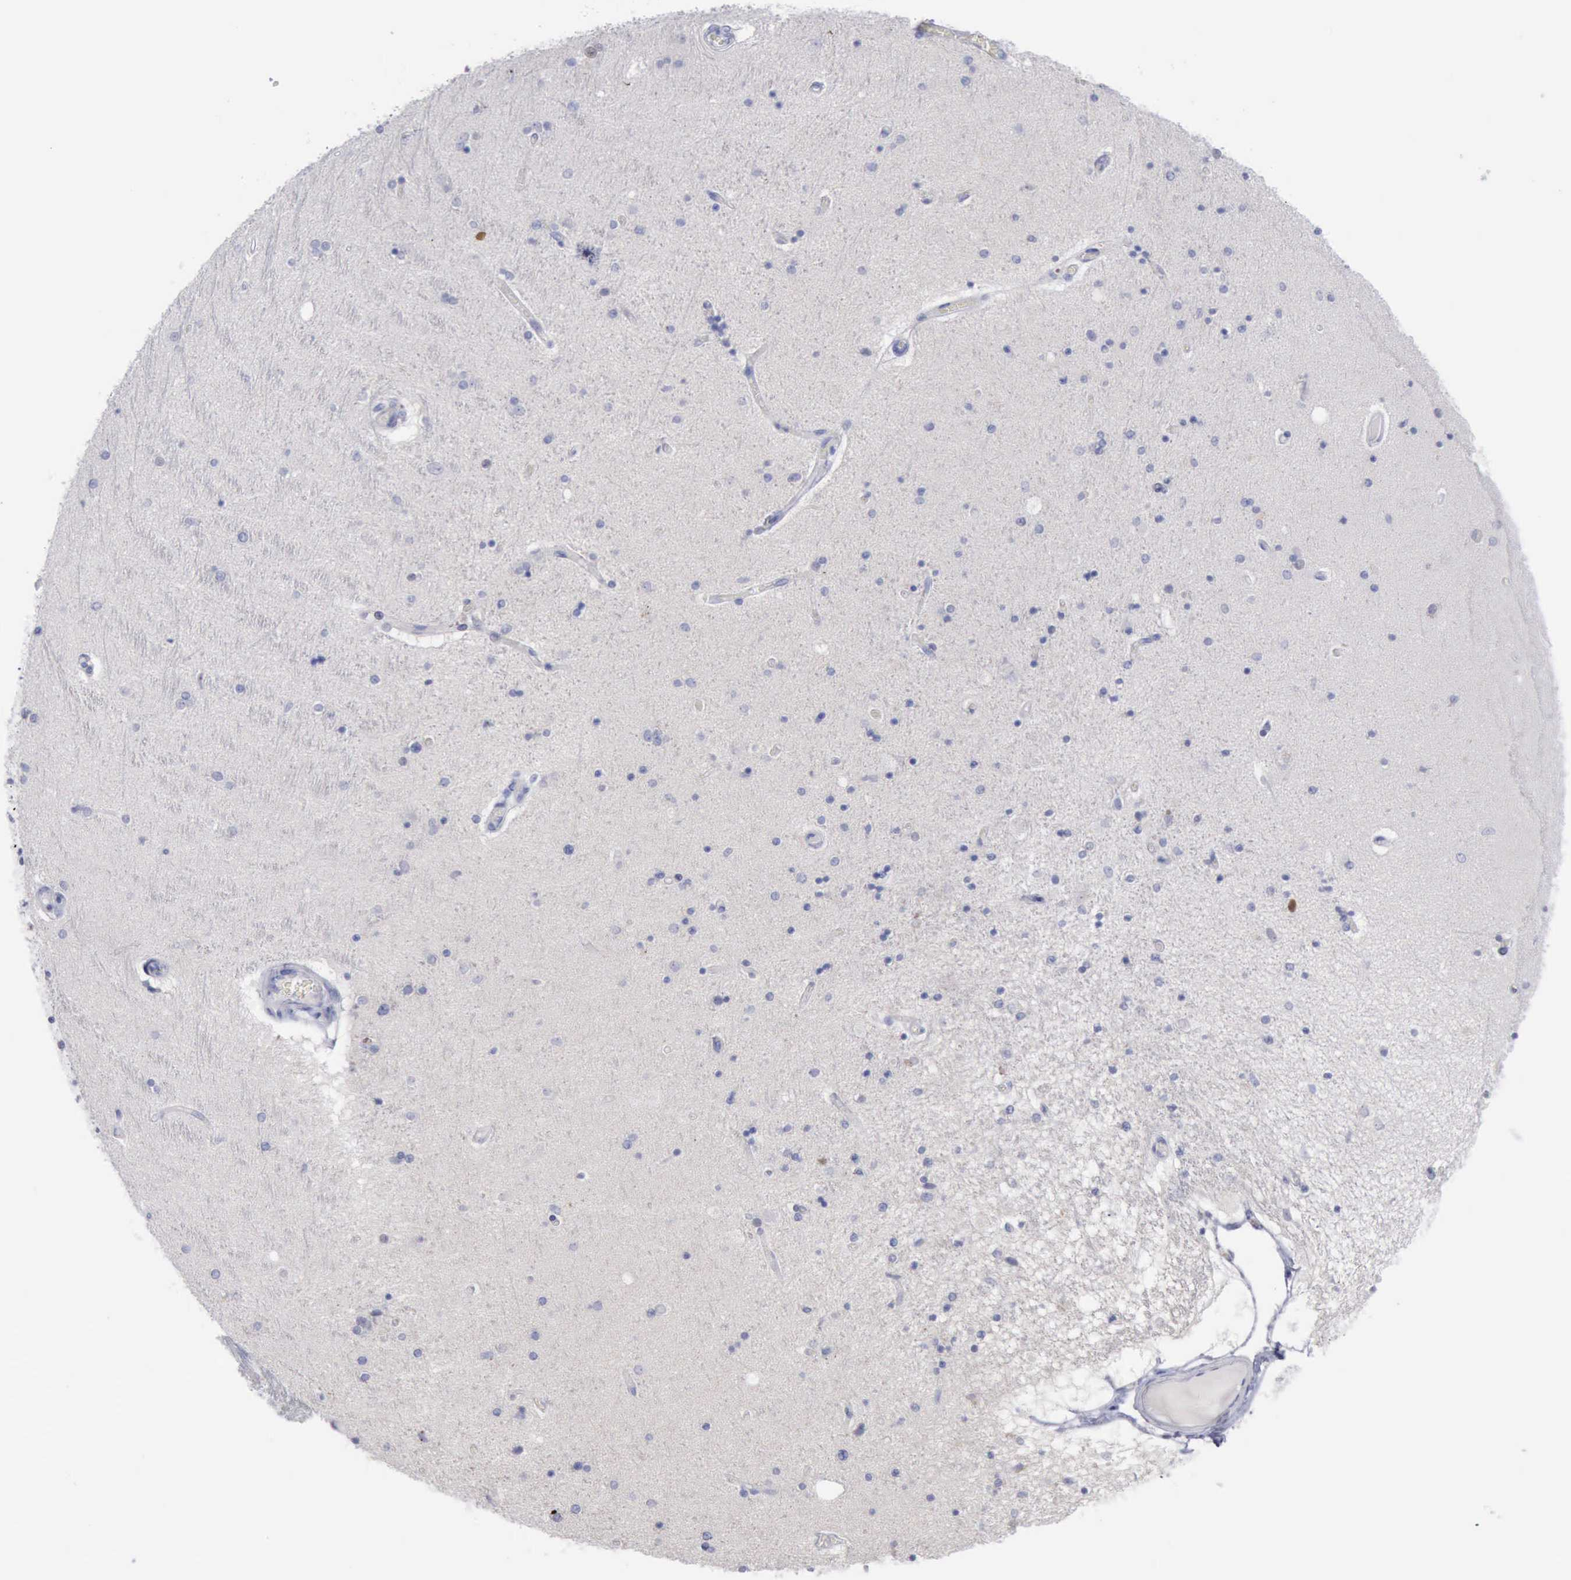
{"staining": {"intensity": "negative", "quantity": "none", "location": "none"}, "tissue": "hippocampus", "cell_type": "Glial cells", "image_type": "normal", "snomed": [{"axis": "morphology", "description": "Normal tissue, NOS"}, {"axis": "topography", "description": "Hippocampus"}], "caption": "A high-resolution photomicrograph shows IHC staining of benign hippocampus, which exhibits no significant expression in glial cells.", "gene": "SATB2", "patient": {"sex": "female", "age": 54}}